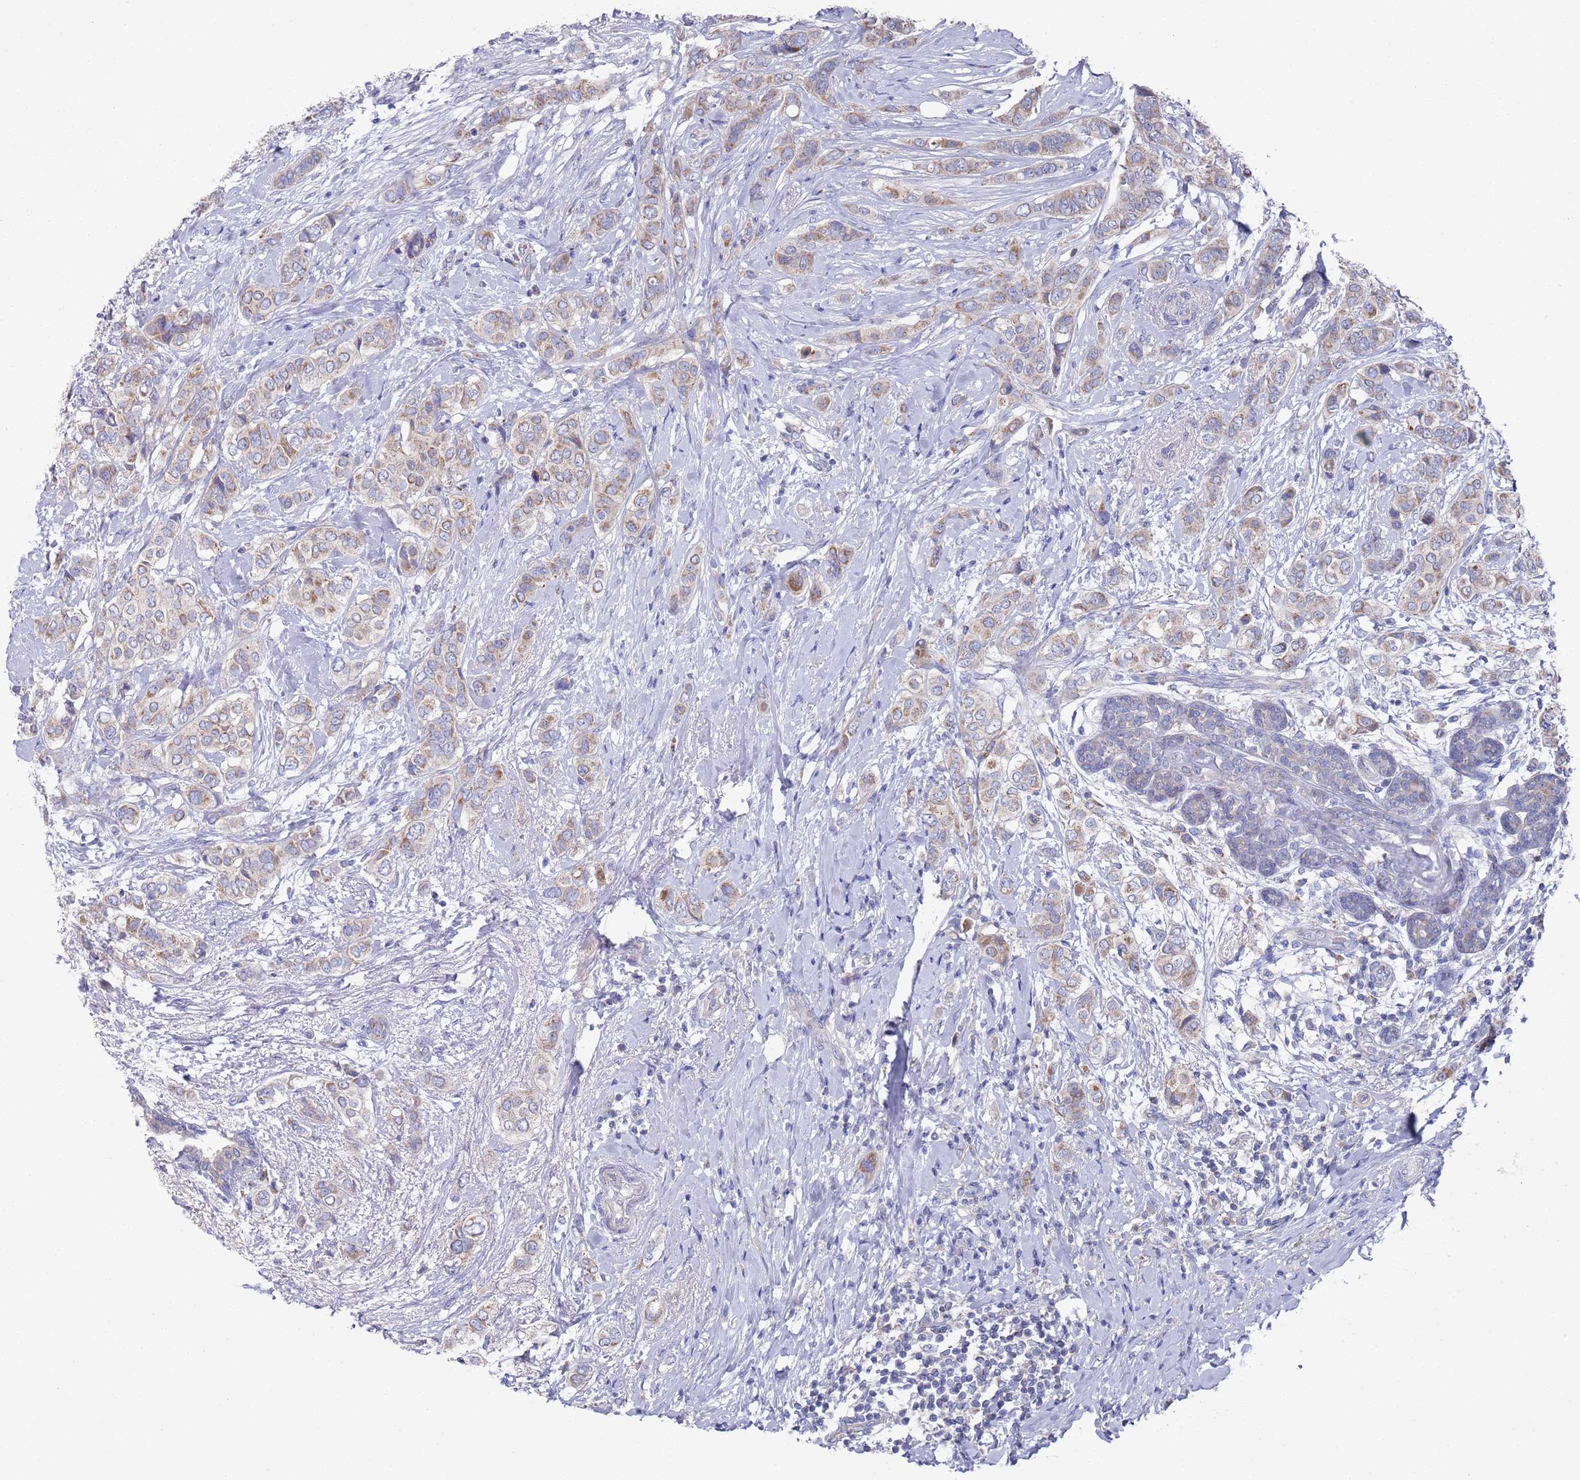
{"staining": {"intensity": "moderate", "quantity": "25%-75%", "location": "cytoplasmic/membranous"}, "tissue": "breast cancer", "cell_type": "Tumor cells", "image_type": "cancer", "snomed": [{"axis": "morphology", "description": "Lobular carcinoma"}, {"axis": "topography", "description": "Breast"}], "caption": "Lobular carcinoma (breast) stained with IHC reveals moderate cytoplasmic/membranous positivity in approximately 25%-75% of tumor cells. The staining was performed using DAB, with brown indicating positive protein expression. Nuclei are stained blue with hematoxylin.", "gene": "NPEPPS", "patient": {"sex": "female", "age": 51}}